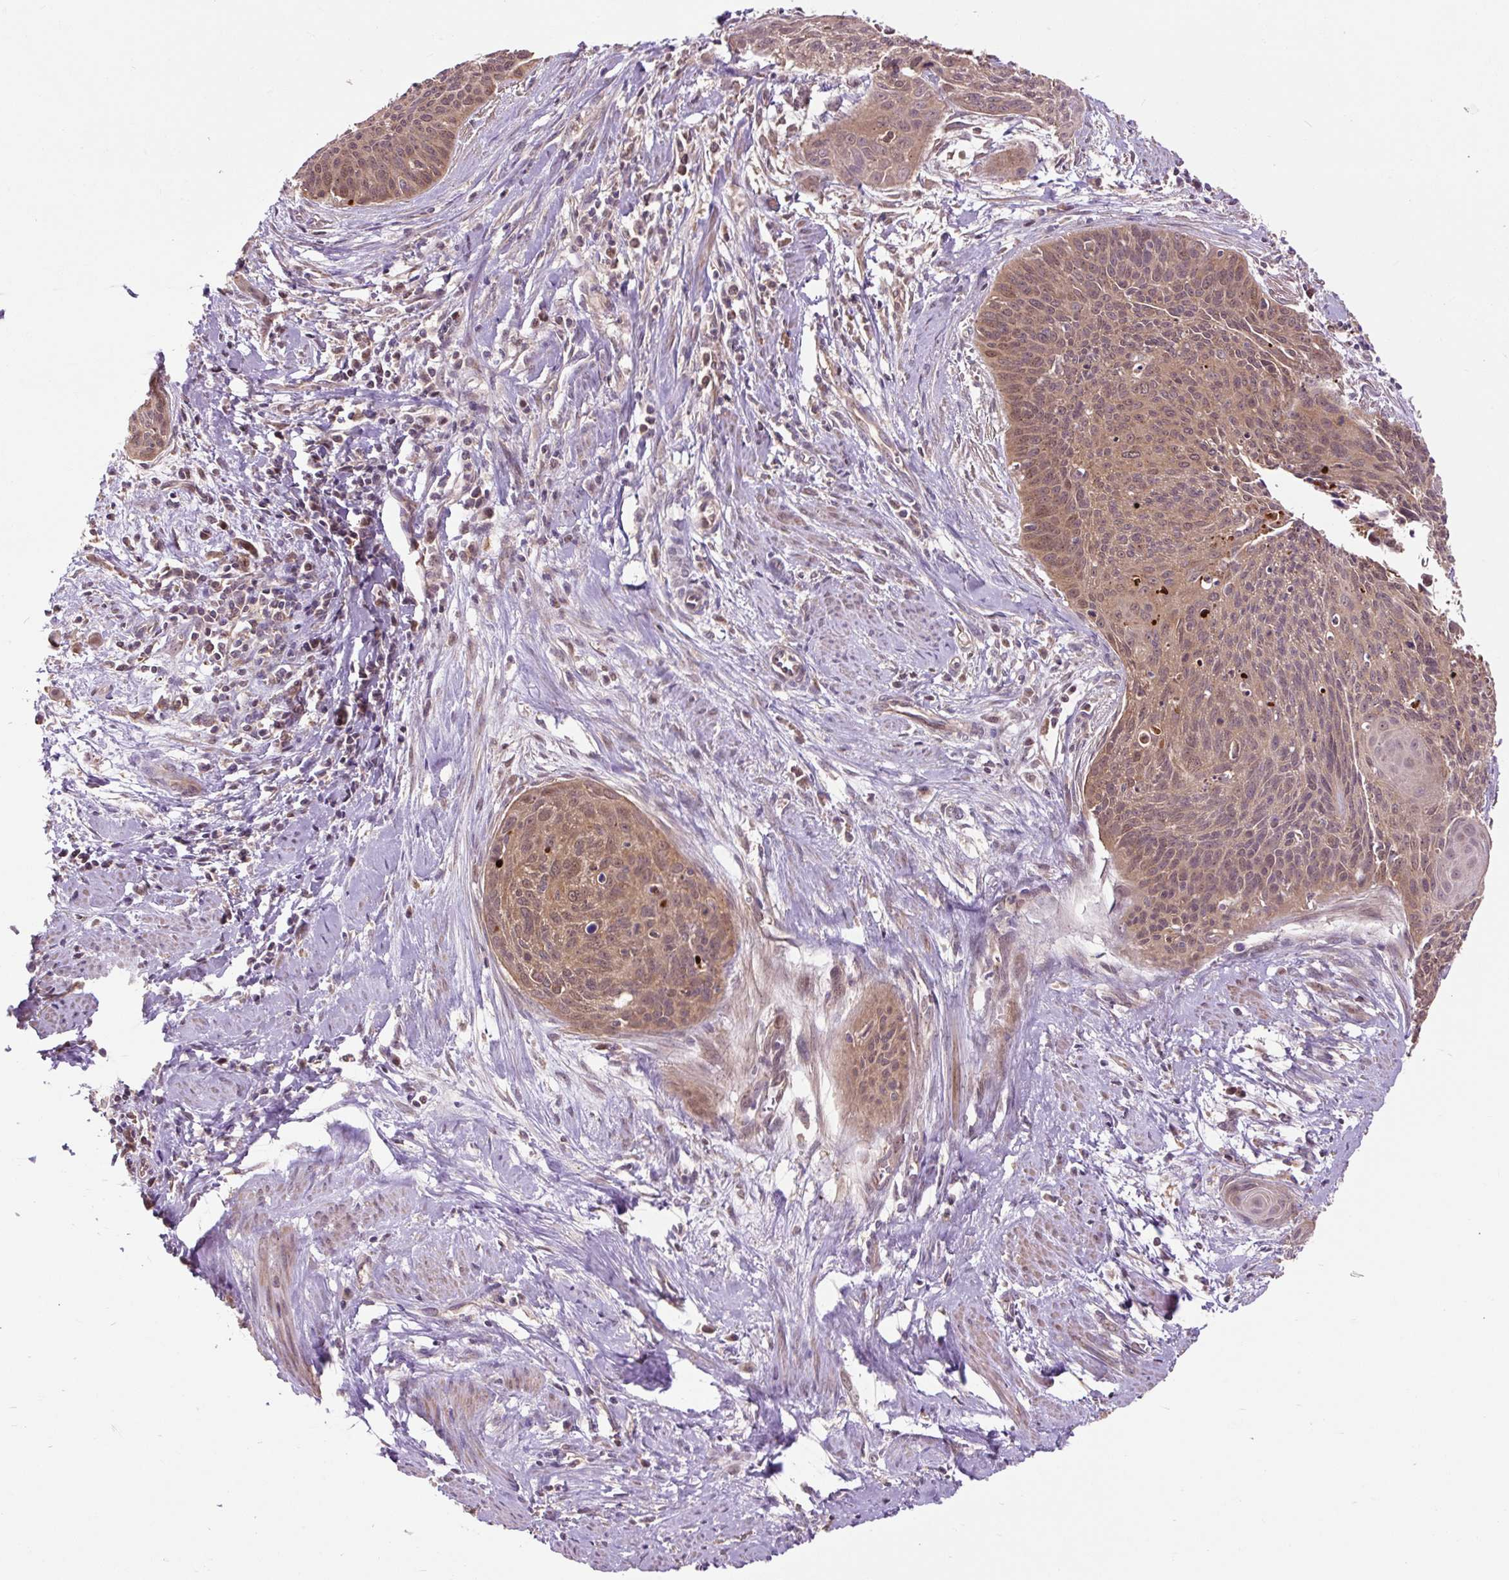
{"staining": {"intensity": "weak", "quantity": ">75%", "location": "cytoplasmic/membranous,nuclear"}, "tissue": "cervical cancer", "cell_type": "Tumor cells", "image_type": "cancer", "snomed": [{"axis": "morphology", "description": "Squamous cell carcinoma, NOS"}, {"axis": "topography", "description": "Cervix"}], "caption": "This photomicrograph reveals immunohistochemistry staining of human cervical cancer, with low weak cytoplasmic/membranous and nuclear staining in approximately >75% of tumor cells.", "gene": "MMS19", "patient": {"sex": "female", "age": 55}}